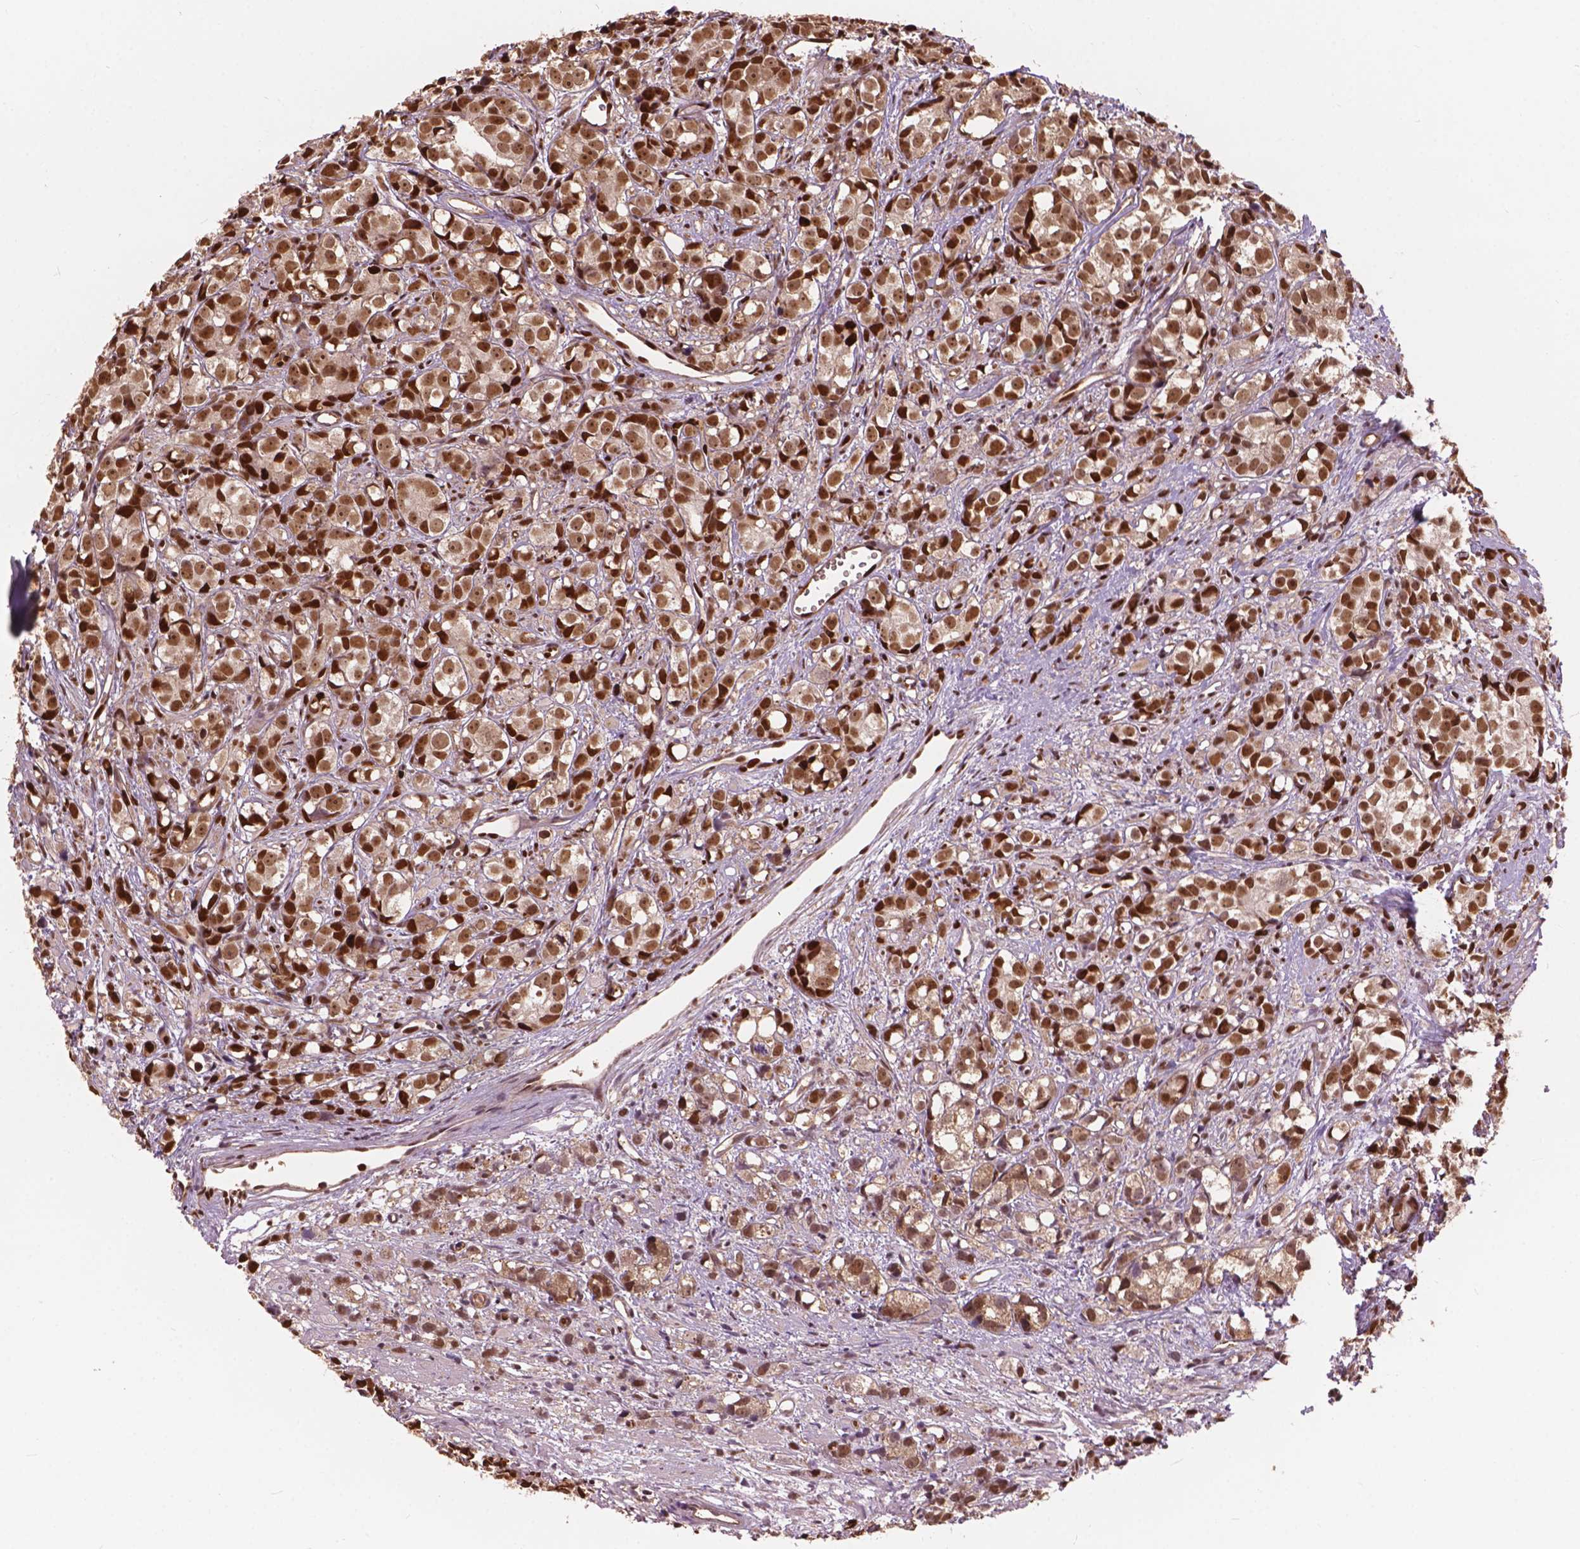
{"staining": {"intensity": "moderate", "quantity": ">75%", "location": "cytoplasmic/membranous,nuclear"}, "tissue": "prostate cancer", "cell_type": "Tumor cells", "image_type": "cancer", "snomed": [{"axis": "morphology", "description": "Adenocarcinoma, High grade"}, {"axis": "topography", "description": "Prostate"}], "caption": "Tumor cells exhibit medium levels of moderate cytoplasmic/membranous and nuclear expression in about >75% of cells in human prostate cancer (high-grade adenocarcinoma). (DAB (3,3'-diaminobenzidine) IHC with brightfield microscopy, high magnification).", "gene": "ANP32B", "patient": {"sex": "male", "age": 77}}